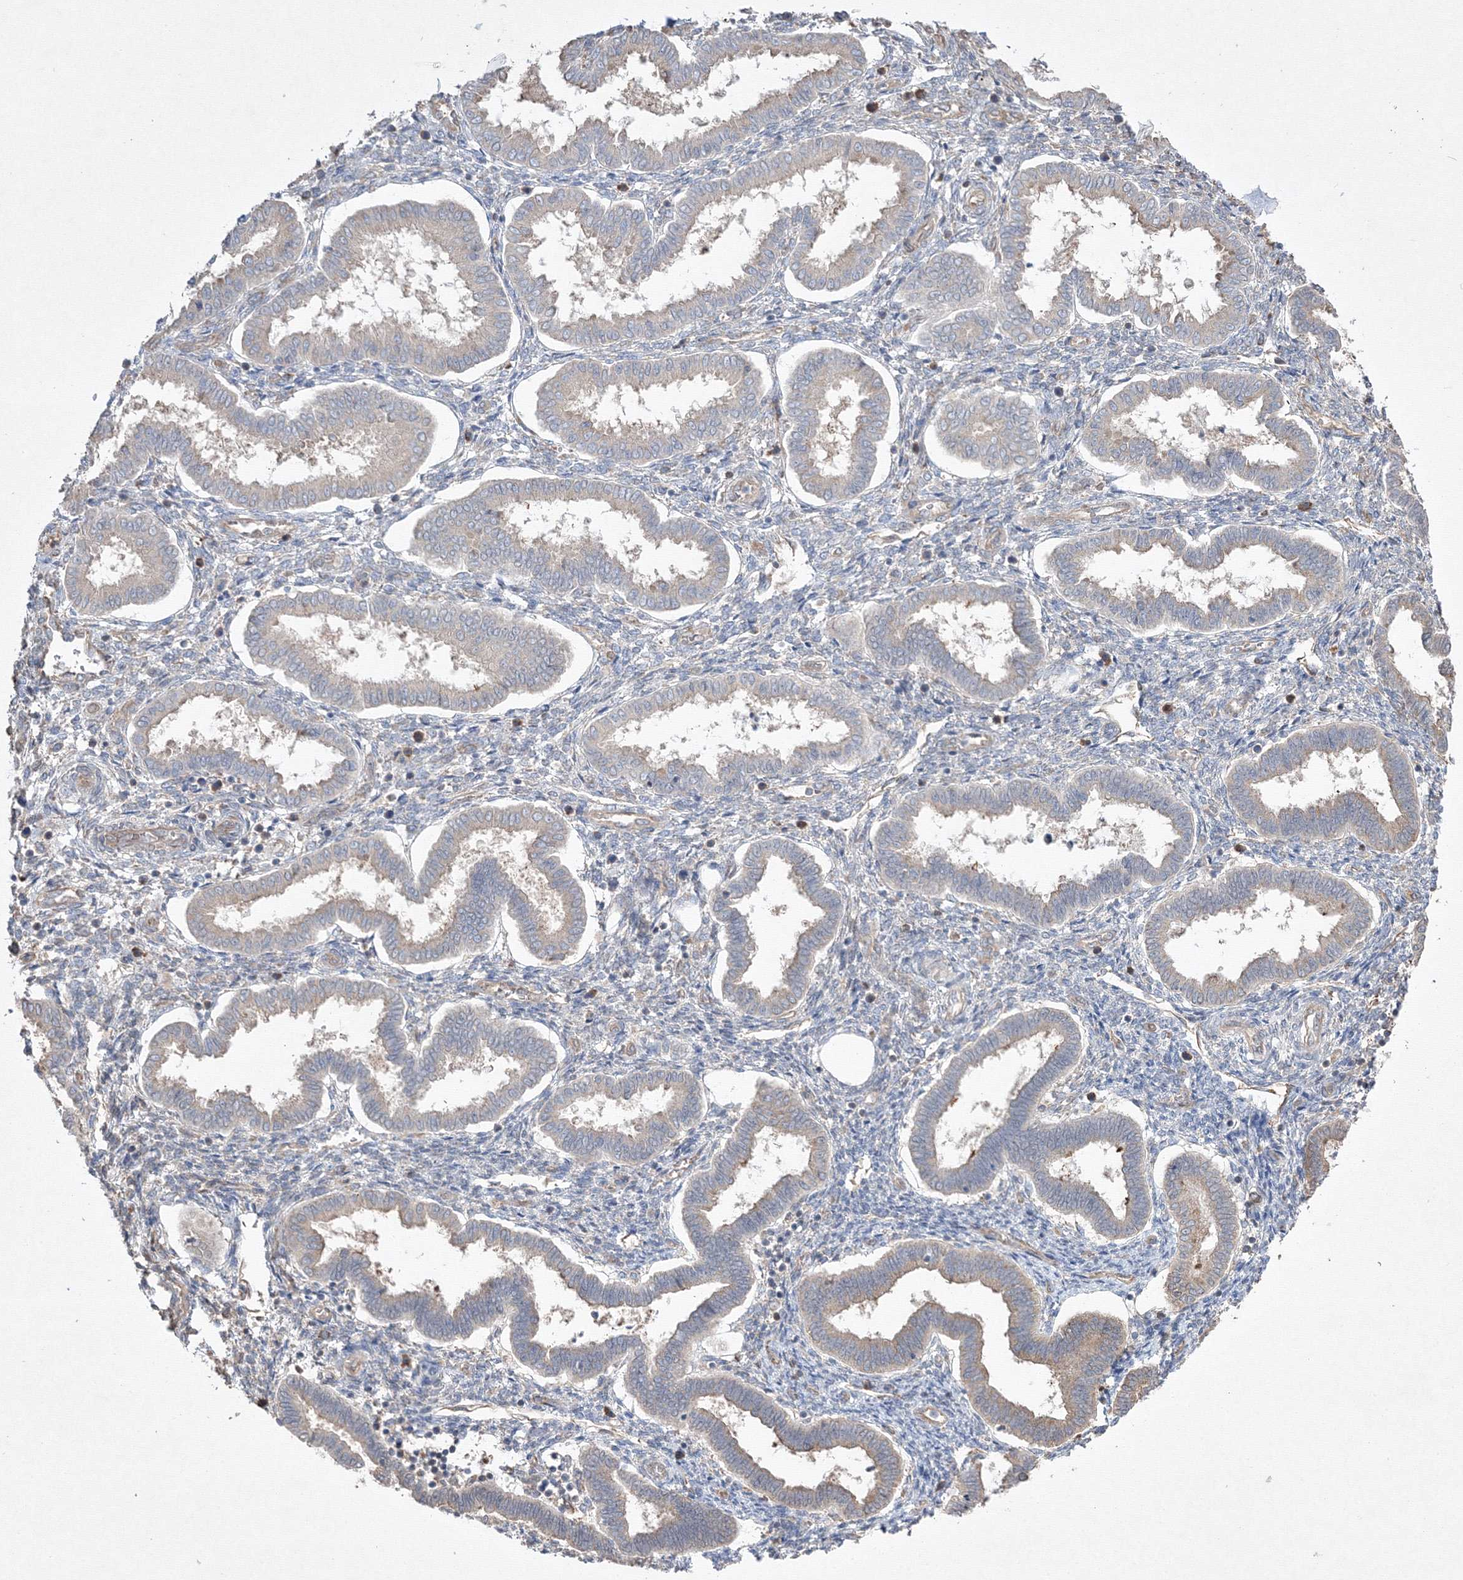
{"staining": {"intensity": "weak", "quantity": "25%-75%", "location": "cytoplasmic/membranous"}, "tissue": "endometrium", "cell_type": "Cells in endometrial stroma", "image_type": "normal", "snomed": [{"axis": "morphology", "description": "Normal tissue, NOS"}, {"axis": "topography", "description": "Endometrium"}], "caption": "This image displays immunohistochemistry (IHC) staining of normal endometrium, with low weak cytoplasmic/membranous expression in approximately 25%-75% of cells in endometrial stroma.", "gene": "FBXL8", "patient": {"sex": "female", "age": 24}}